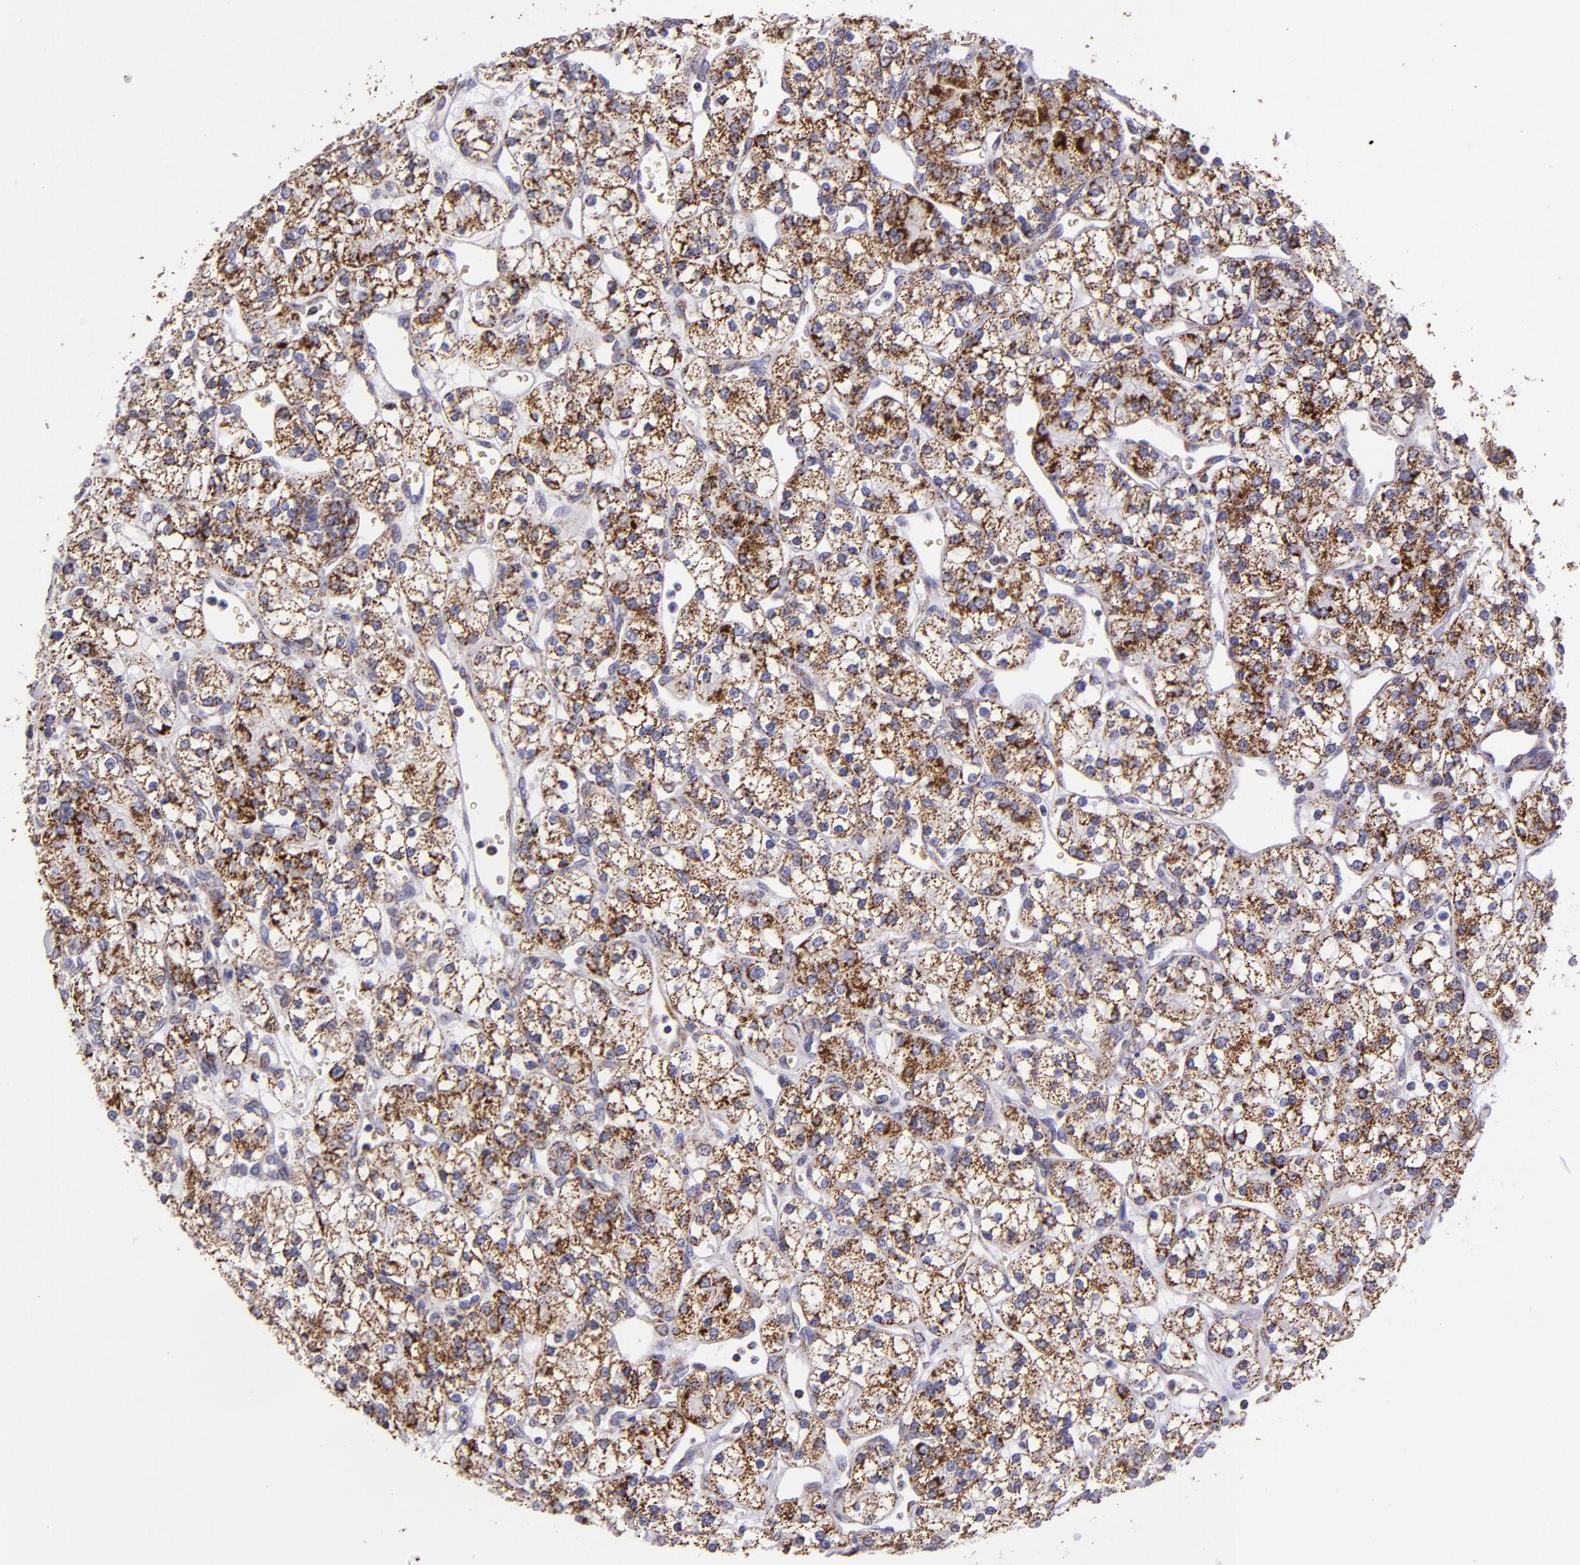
{"staining": {"intensity": "moderate", "quantity": ">75%", "location": "cytoplasmic/membranous"}, "tissue": "renal cancer", "cell_type": "Tumor cells", "image_type": "cancer", "snomed": [{"axis": "morphology", "description": "Adenocarcinoma, NOS"}, {"axis": "topography", "description": "Kidney"}], "caption": "Renal cancer (adenocarcinoma) was stained to show a protein in brown. There is medium levels of moderate cytoplasmic/membranous expression in approximately >75% of tumor cells. (Stains: DAB (3,3'-diaminobenzidine) in brown, nuclei in blue, Microscopy: brightfield microscopy at high magnification).", "gene": "HSPD1", "patient": {"sex": "female", "age": 62}}